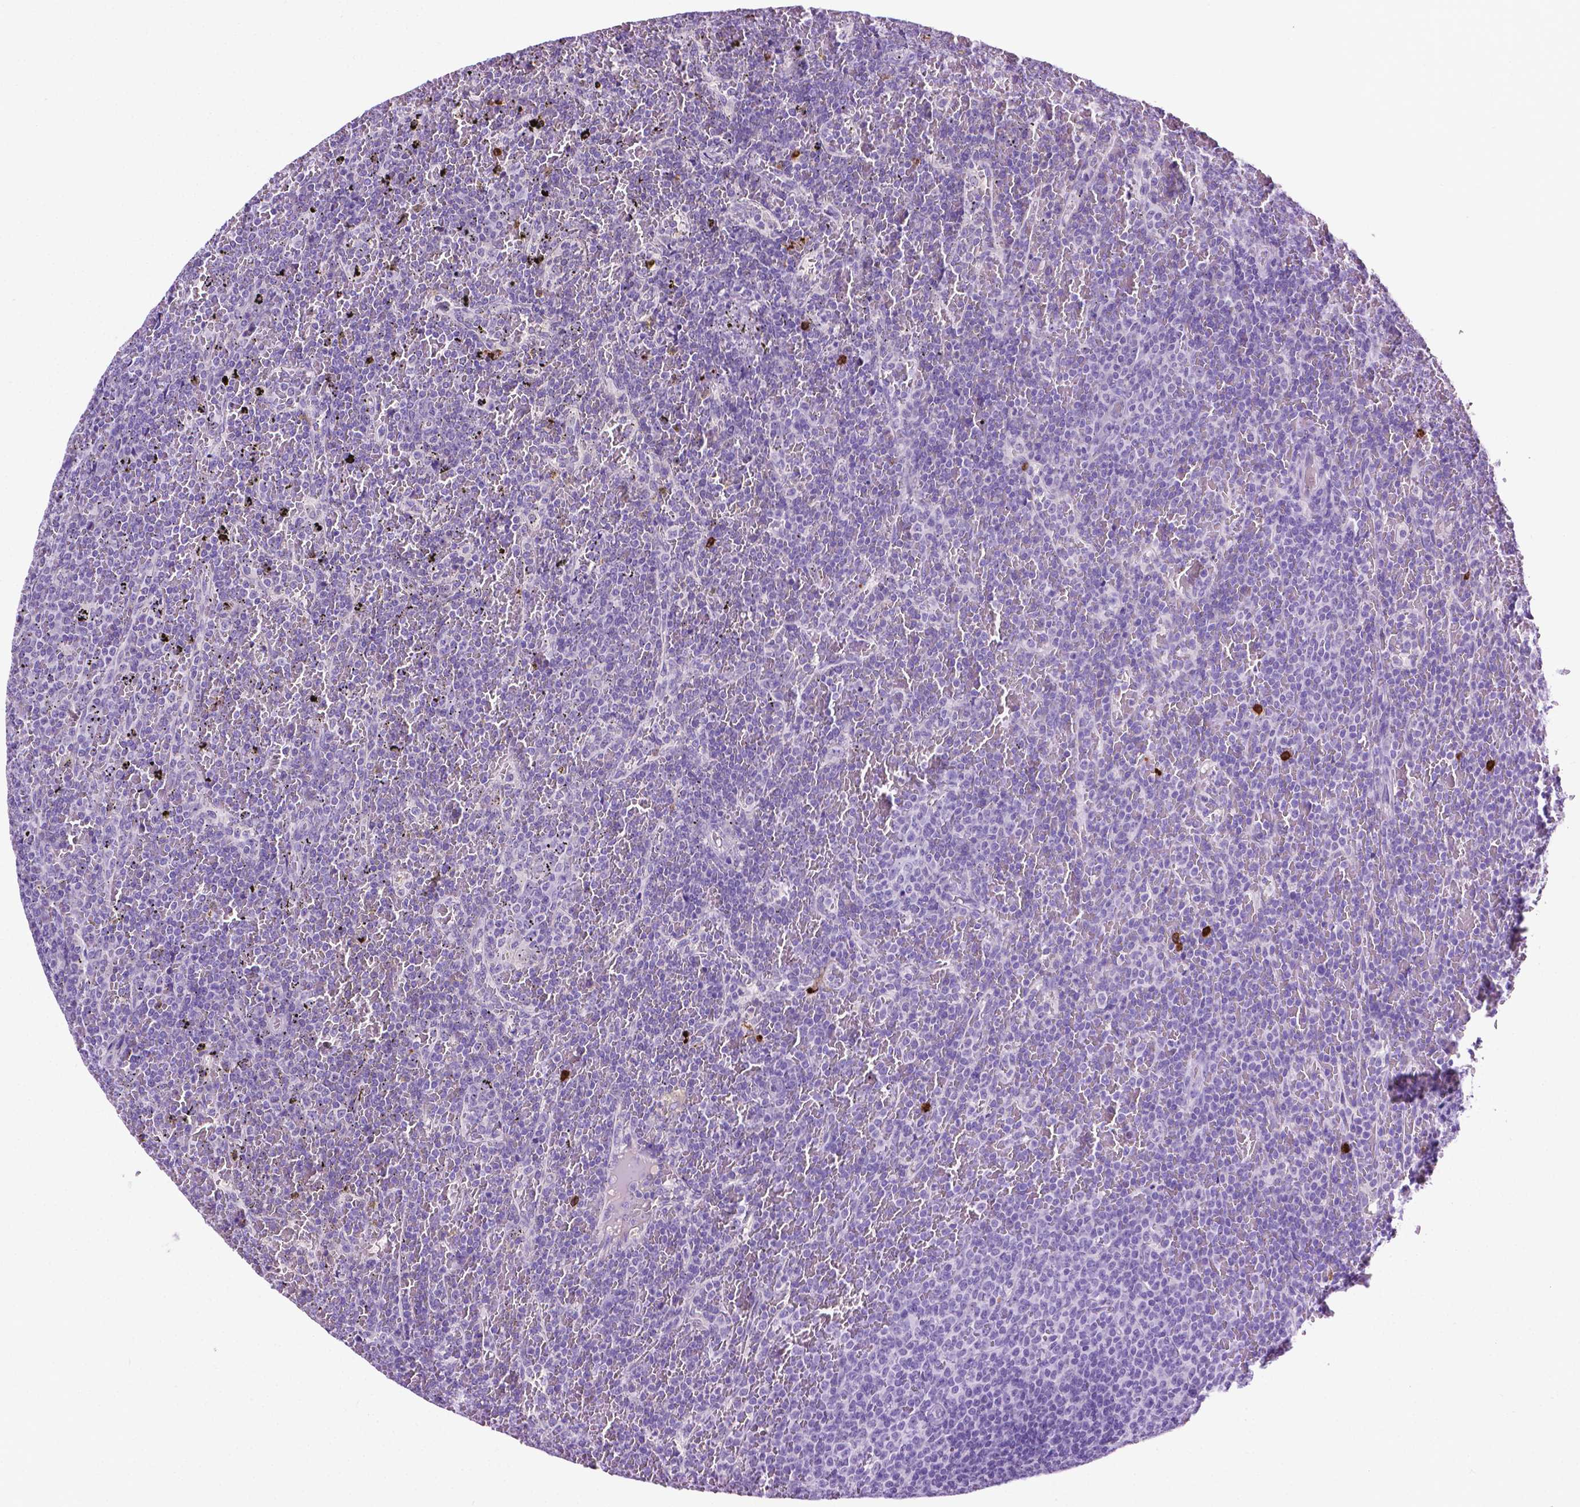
{"staining": {"intensity": "negative", "quantity": "none", "location": "none"}, "tissue": "lymphoma", "cell_type": "Tumor cells", "image_type": "cancer", "snomed": [{"axis": "morphology", "description": "Malignant lymphoma, non-Hodgkin's type, Low grade"}, {"axis": "topography", "description": "Spleen"}], "caption": "This is an immunohistochemistry image of human low-grade malignant lymphoma, non-Hodgkin's type. There is no positivity in tumor cells.", "gene": "MMP27", "patient": {"sex": "female", "age": 77}}